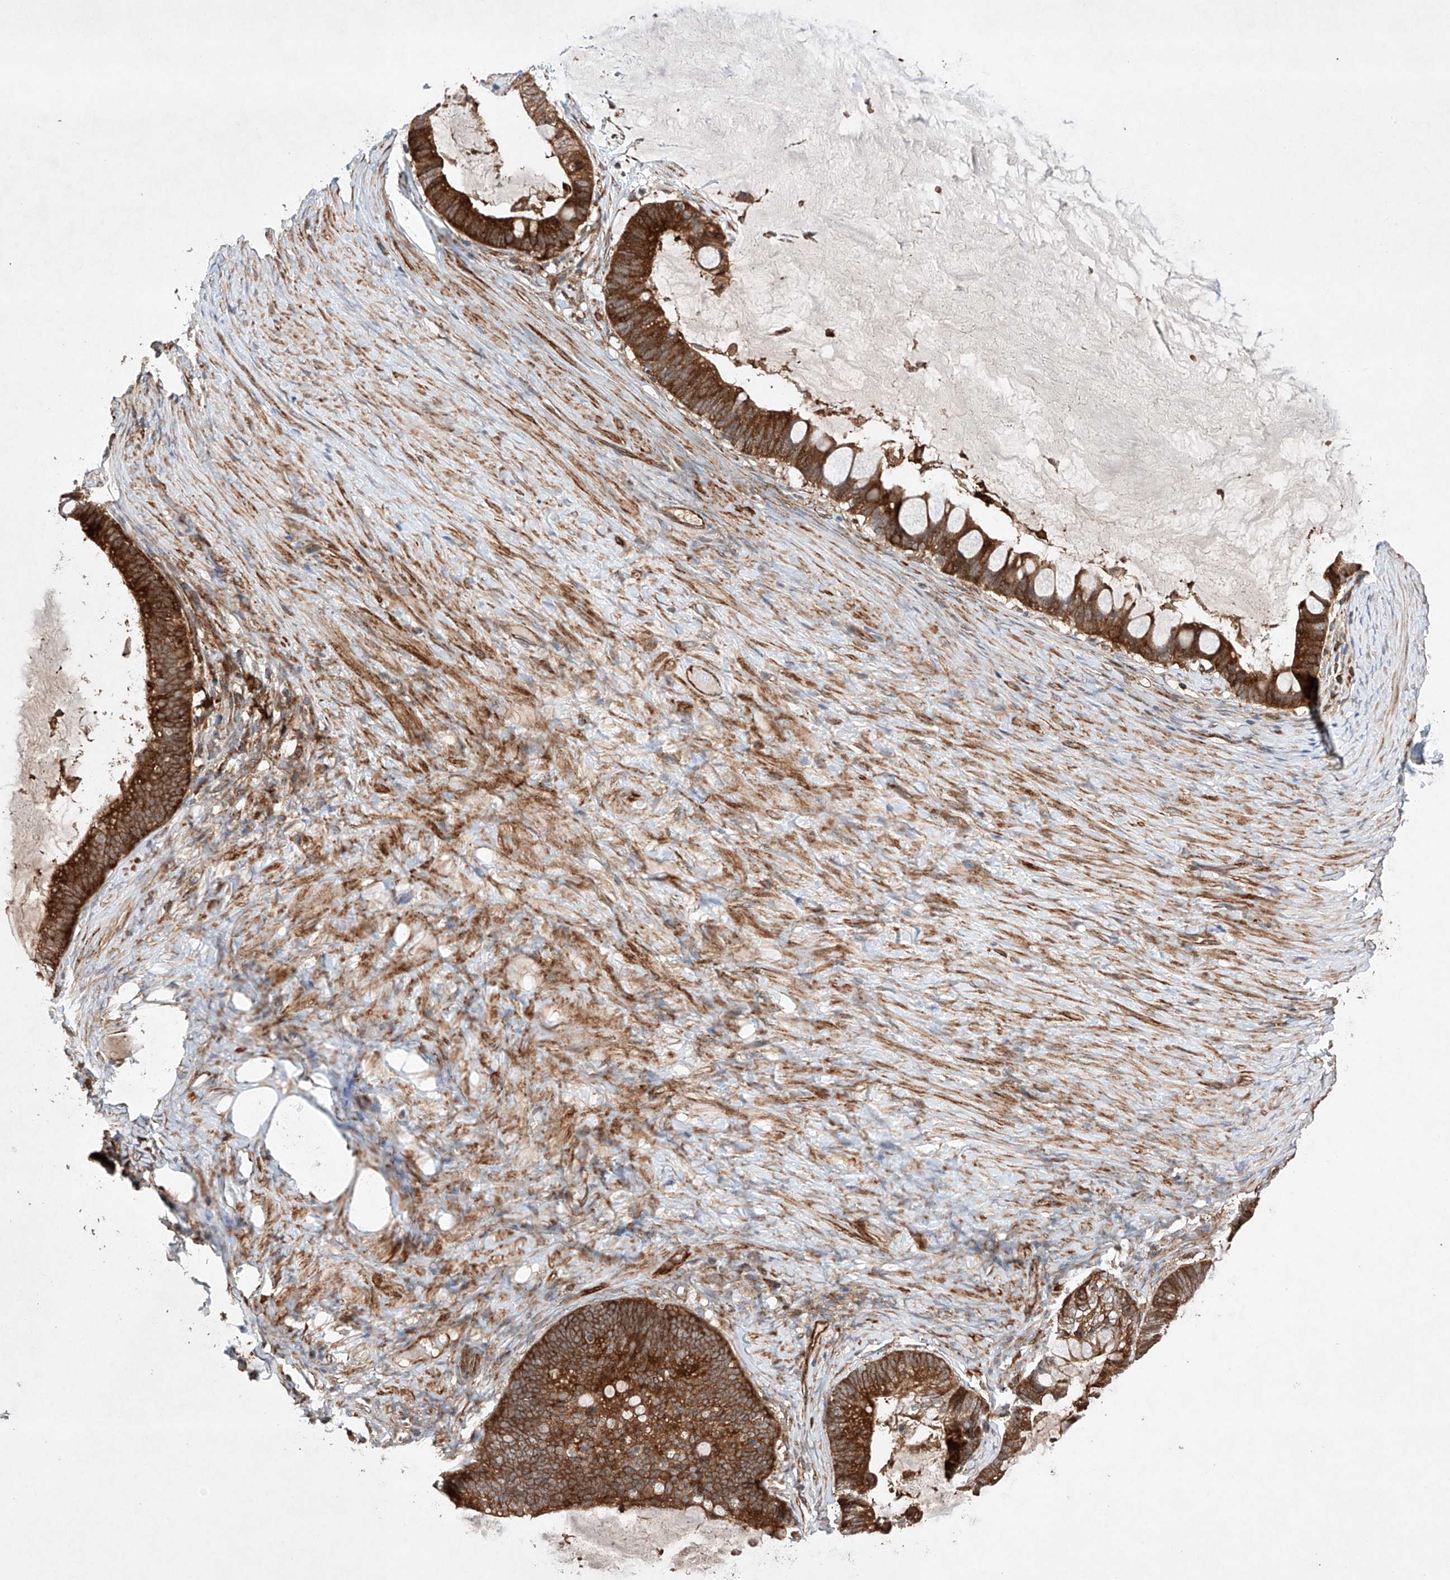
{"staining": {"intensity": "strong", "quantity": ">75%", "location": "cytoplasmic/membranous"}, "tissue": "ovarian cancer", "cell_type": "Tumor cells", "image_type": "cancer", "snomed": [{"axis": "morphology", "description": "Cystadenocarcinoma, mucinous, NOS"}, {"axis": "topography", "description": "Ovary"}], "caption": "Immunohistochemistry (IHC) histopathology image of human ovarian cancer (mucinous cystadenocarcinoma) stained for a protein (brown), which shows high levels of strong cytoplasmic/membranous positivity in approximately >75% of tumor cells.", "gene": "TIMM23", "patient": {"sex": "female", "age": 61}}